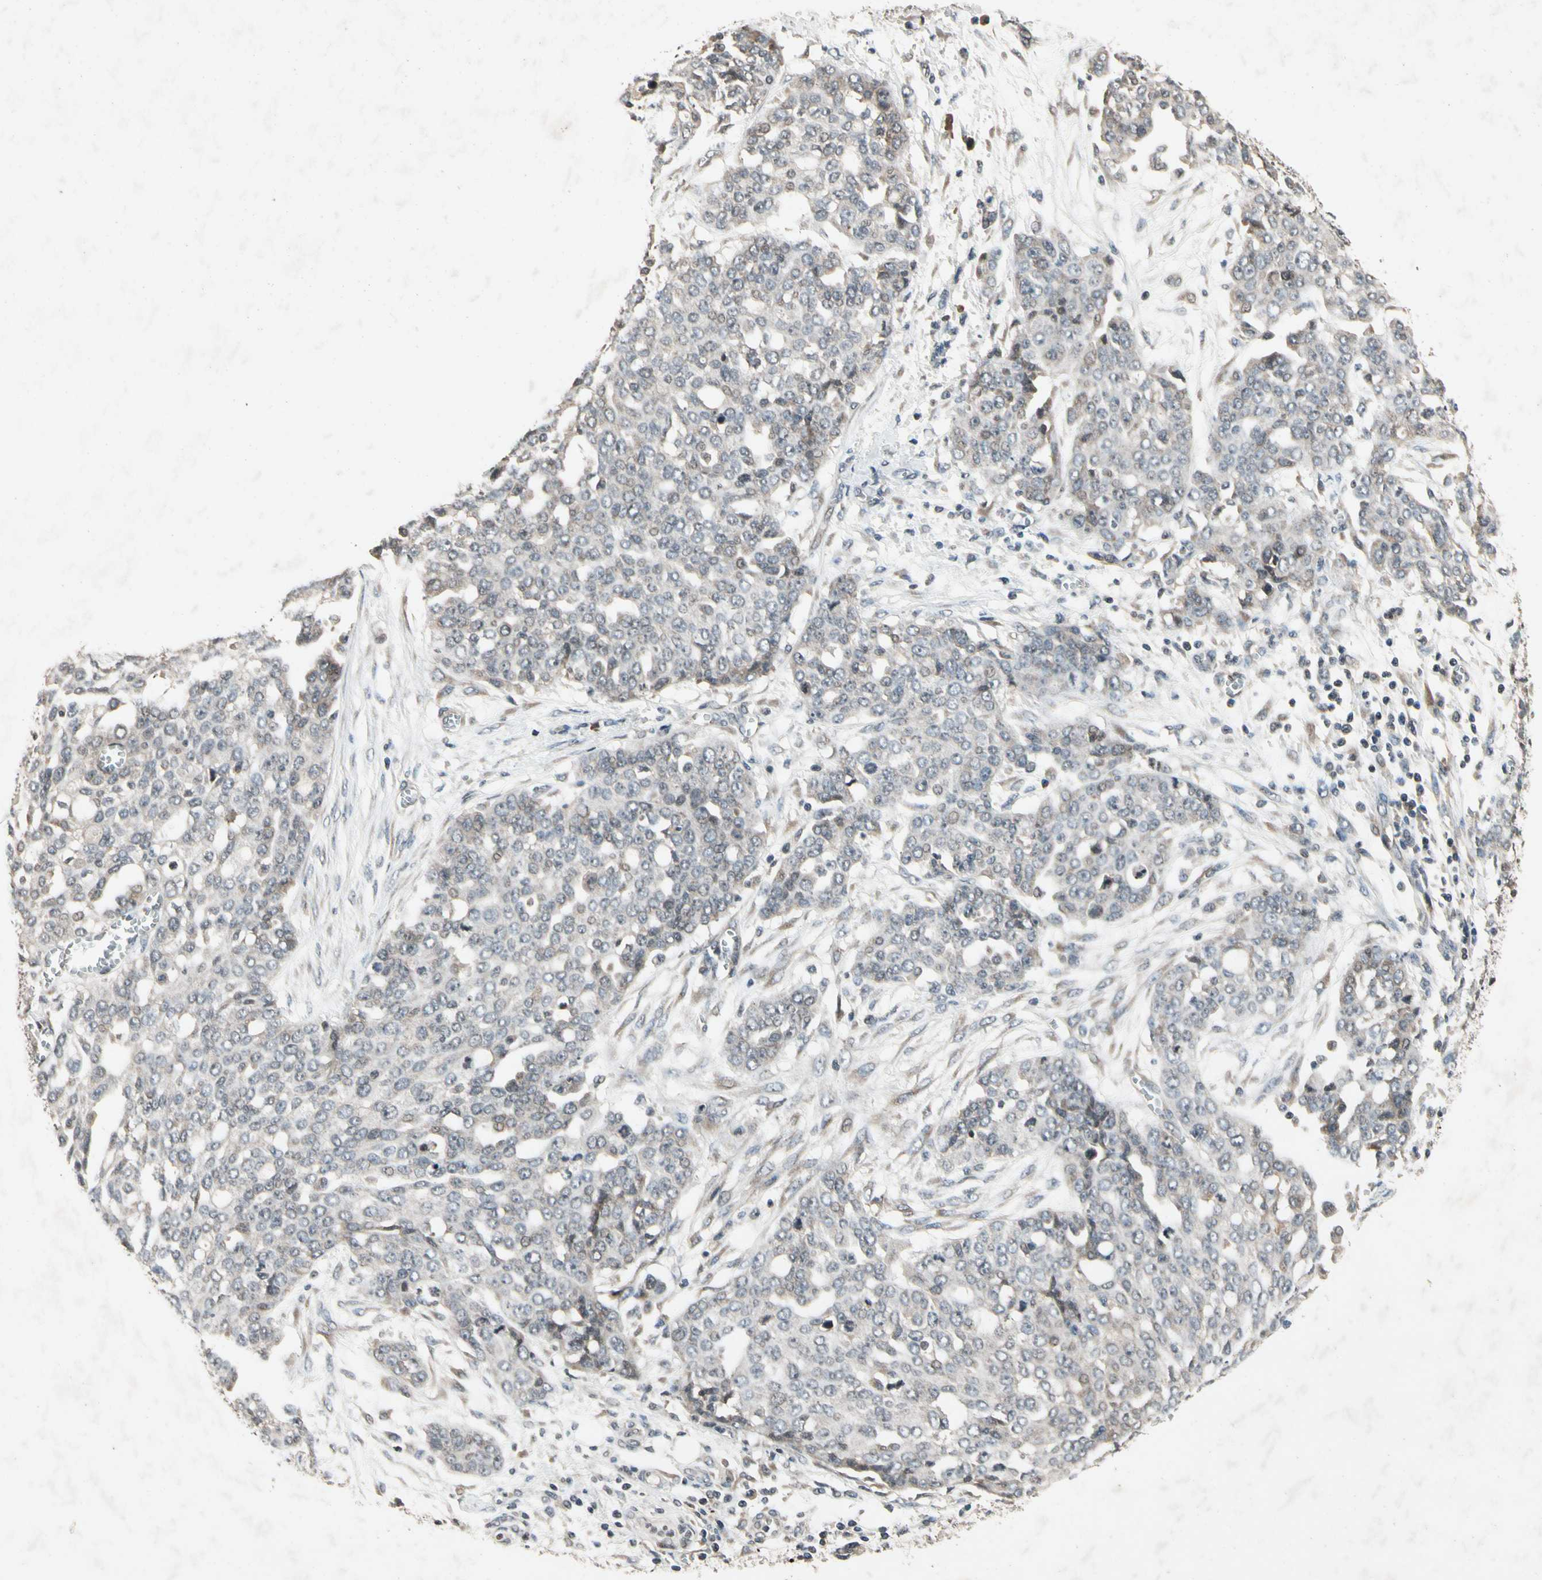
{"staining": {"intensity": "weak", "quantity": "<25%", "location": "cytoplasmic/membranous"}, "tissue": "ovarian cancer", "cell_type": "Tumor cells", "image_type": "cancer", "snomed": [{"axis": "morphology", "description": "Cystadenocarcinoma, serous, NOS"}, {"axis": "topography", "description": "Soft tissue"}, {"axis": "topography", "description": "Ovary"}], "caption": "A histopathology image of human serous cystadenocarcinoma (ovarian) is negative for staining in tumor cells.", "gene": "DPY19L3", "patient": {"sex": "female", "age": 57}}